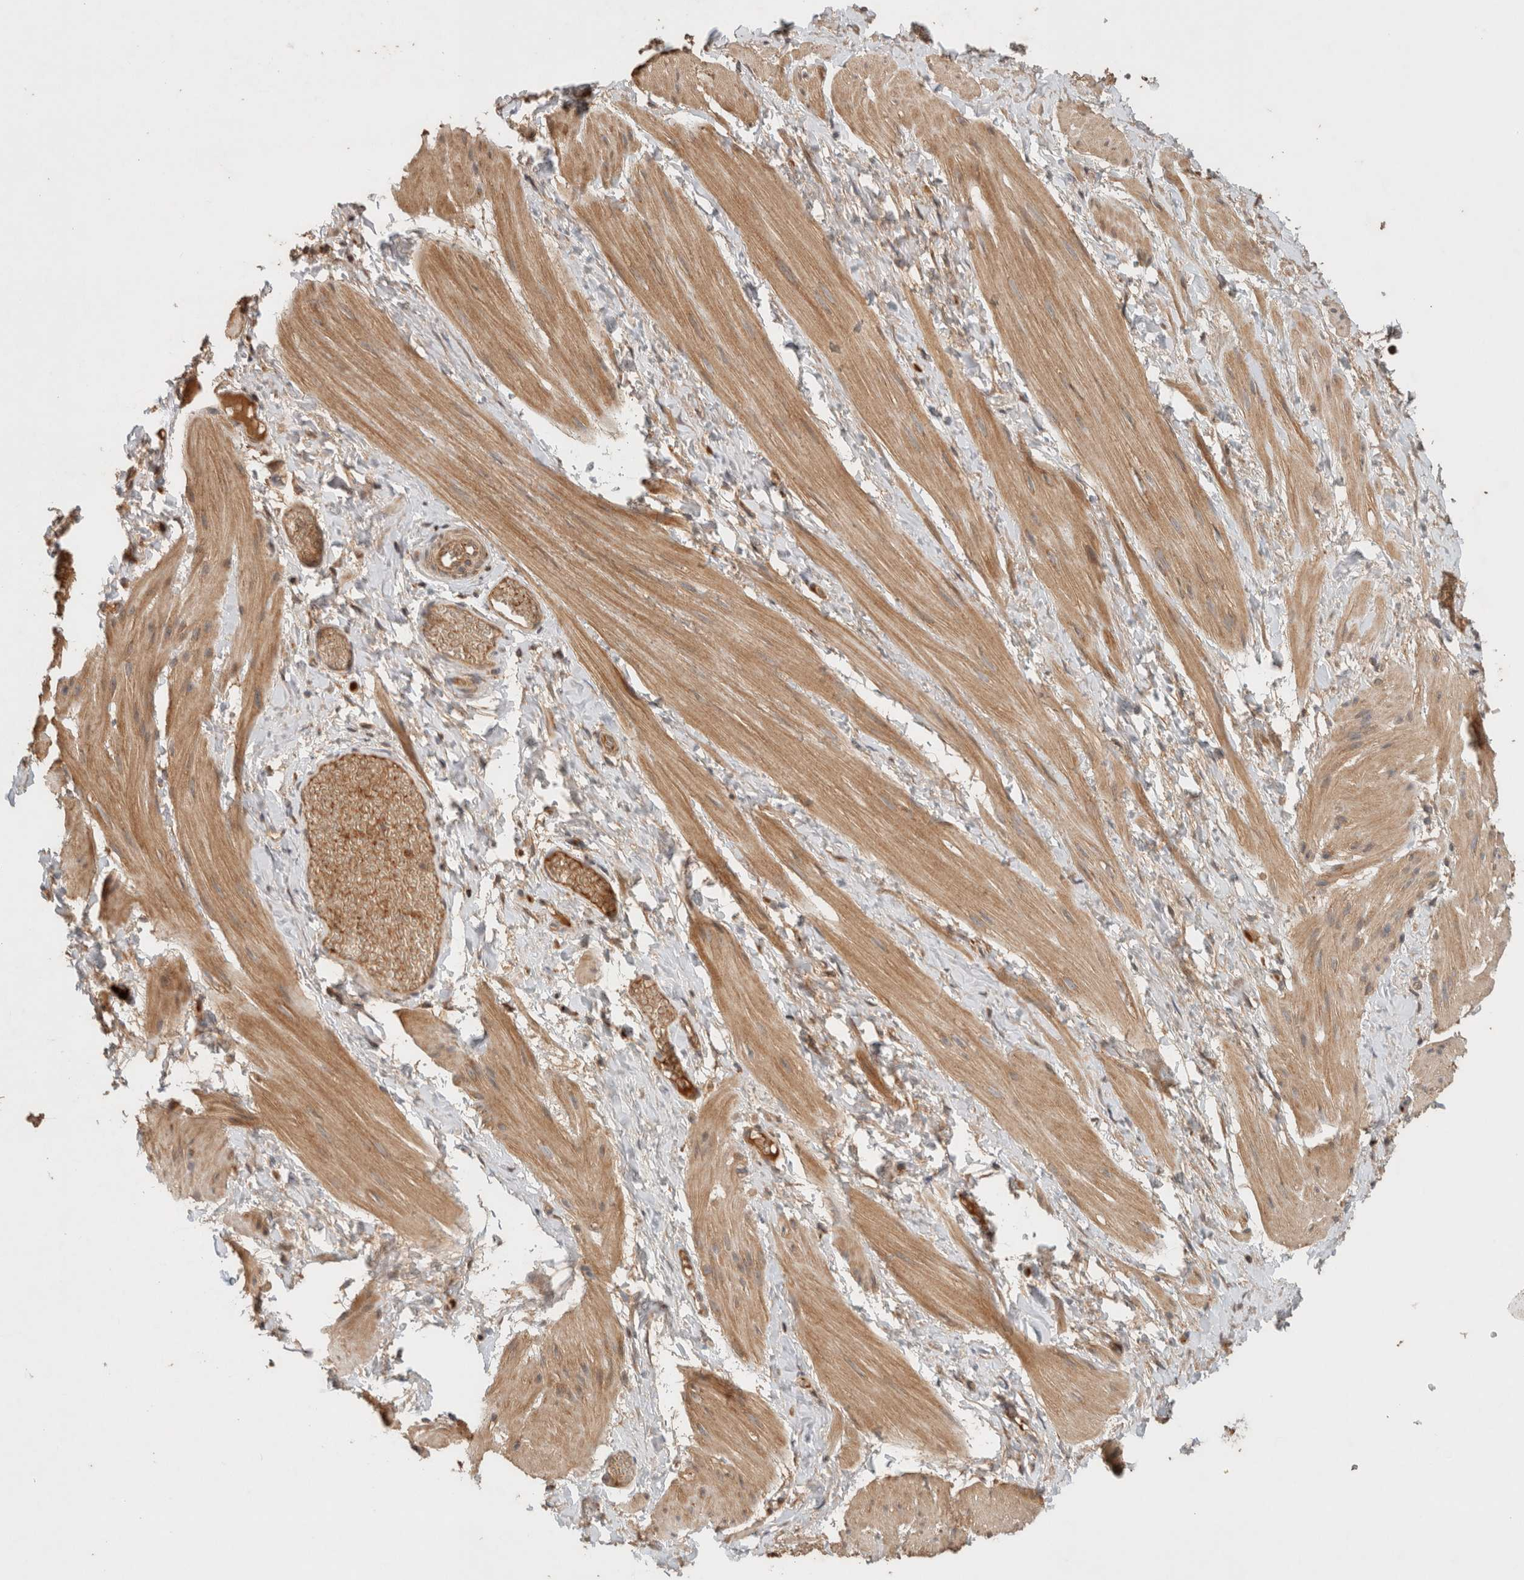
{"staining": {"intensity": "moderate", "quantity": "25%-75%", "location": "cytoplasmic/membranous"}, "tissue": "smooth muscle", "cell_type": "Smooth muscle cells", "image_type": "normal", "snomed": [{"axis": "morphology", "description": "Normal tissue, NOS"}, {"axis": "topography", "description": "Smooth muscle"}], "caption": "Smooth muscle stained with a protein marker demonstrates moderate staining in smooth muscle cells.", "gene": "EIF2B3", "patient": {"sex": "male", "age": 16}}